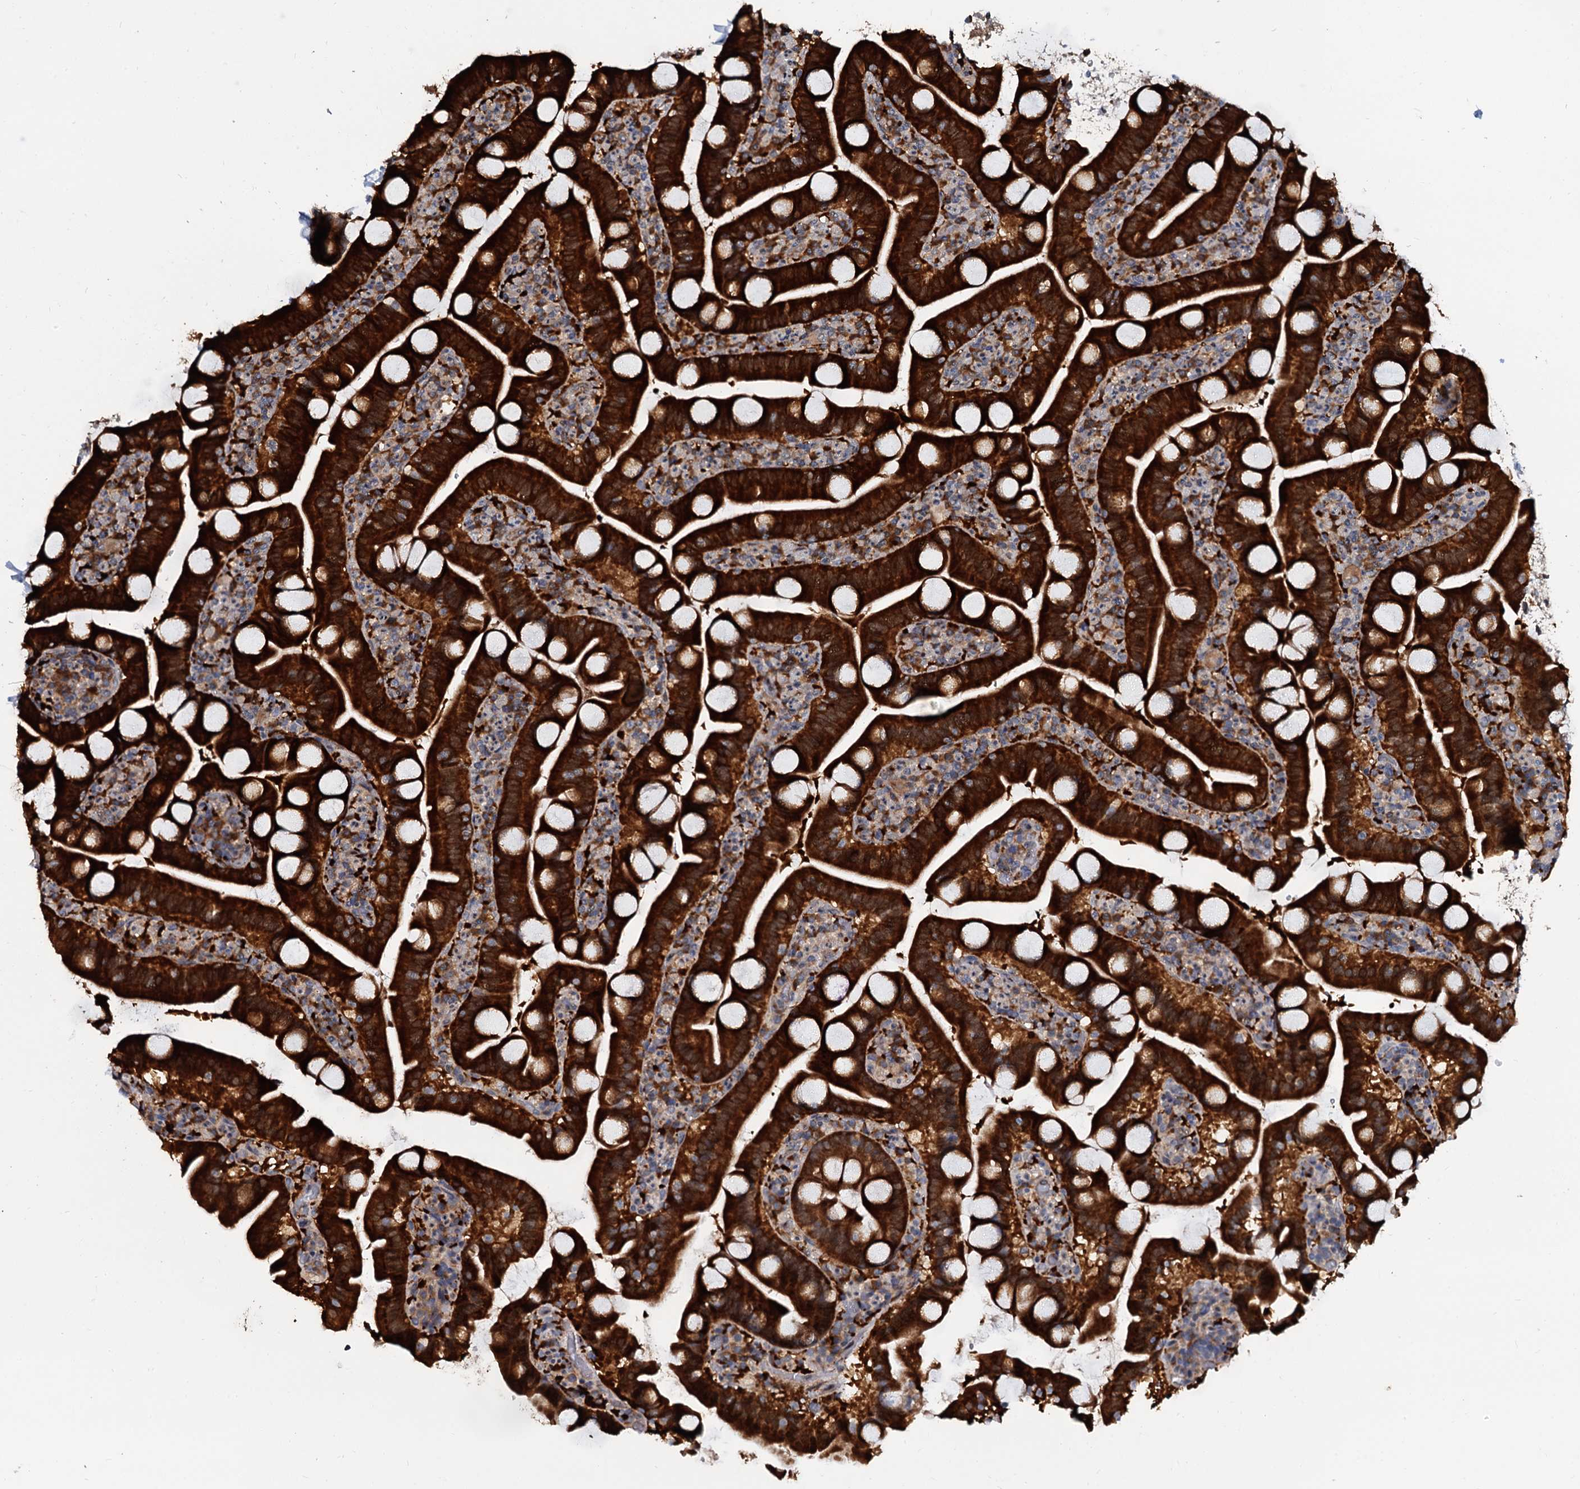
{"staining": {"intensity": "strong", "quantity": ">75%", "location": "cytoplasmic/membranous"}, "tissue": "duodenum", "cell_type": "Glandular cells", "image_type": "normal", "snomed": [{"axis": "morphology", "description": "Normal tissue, NOS"}, {"axis": "topography", "description": "Duodenum"}], "caption": "Normal duodenum was stained to show a protein in brown. There is high levels of strong cytoplasmic/membranous positivity in approximately >75% of glandular cells. The staining is performed using DAB (3,3'-diaminobenzidine) brown chromogen to label protein expression. The nuclei are counter-stained blue using hematoxylin.", "gene": "WWC3", "patient": {"sex": "male", "age": 55}}